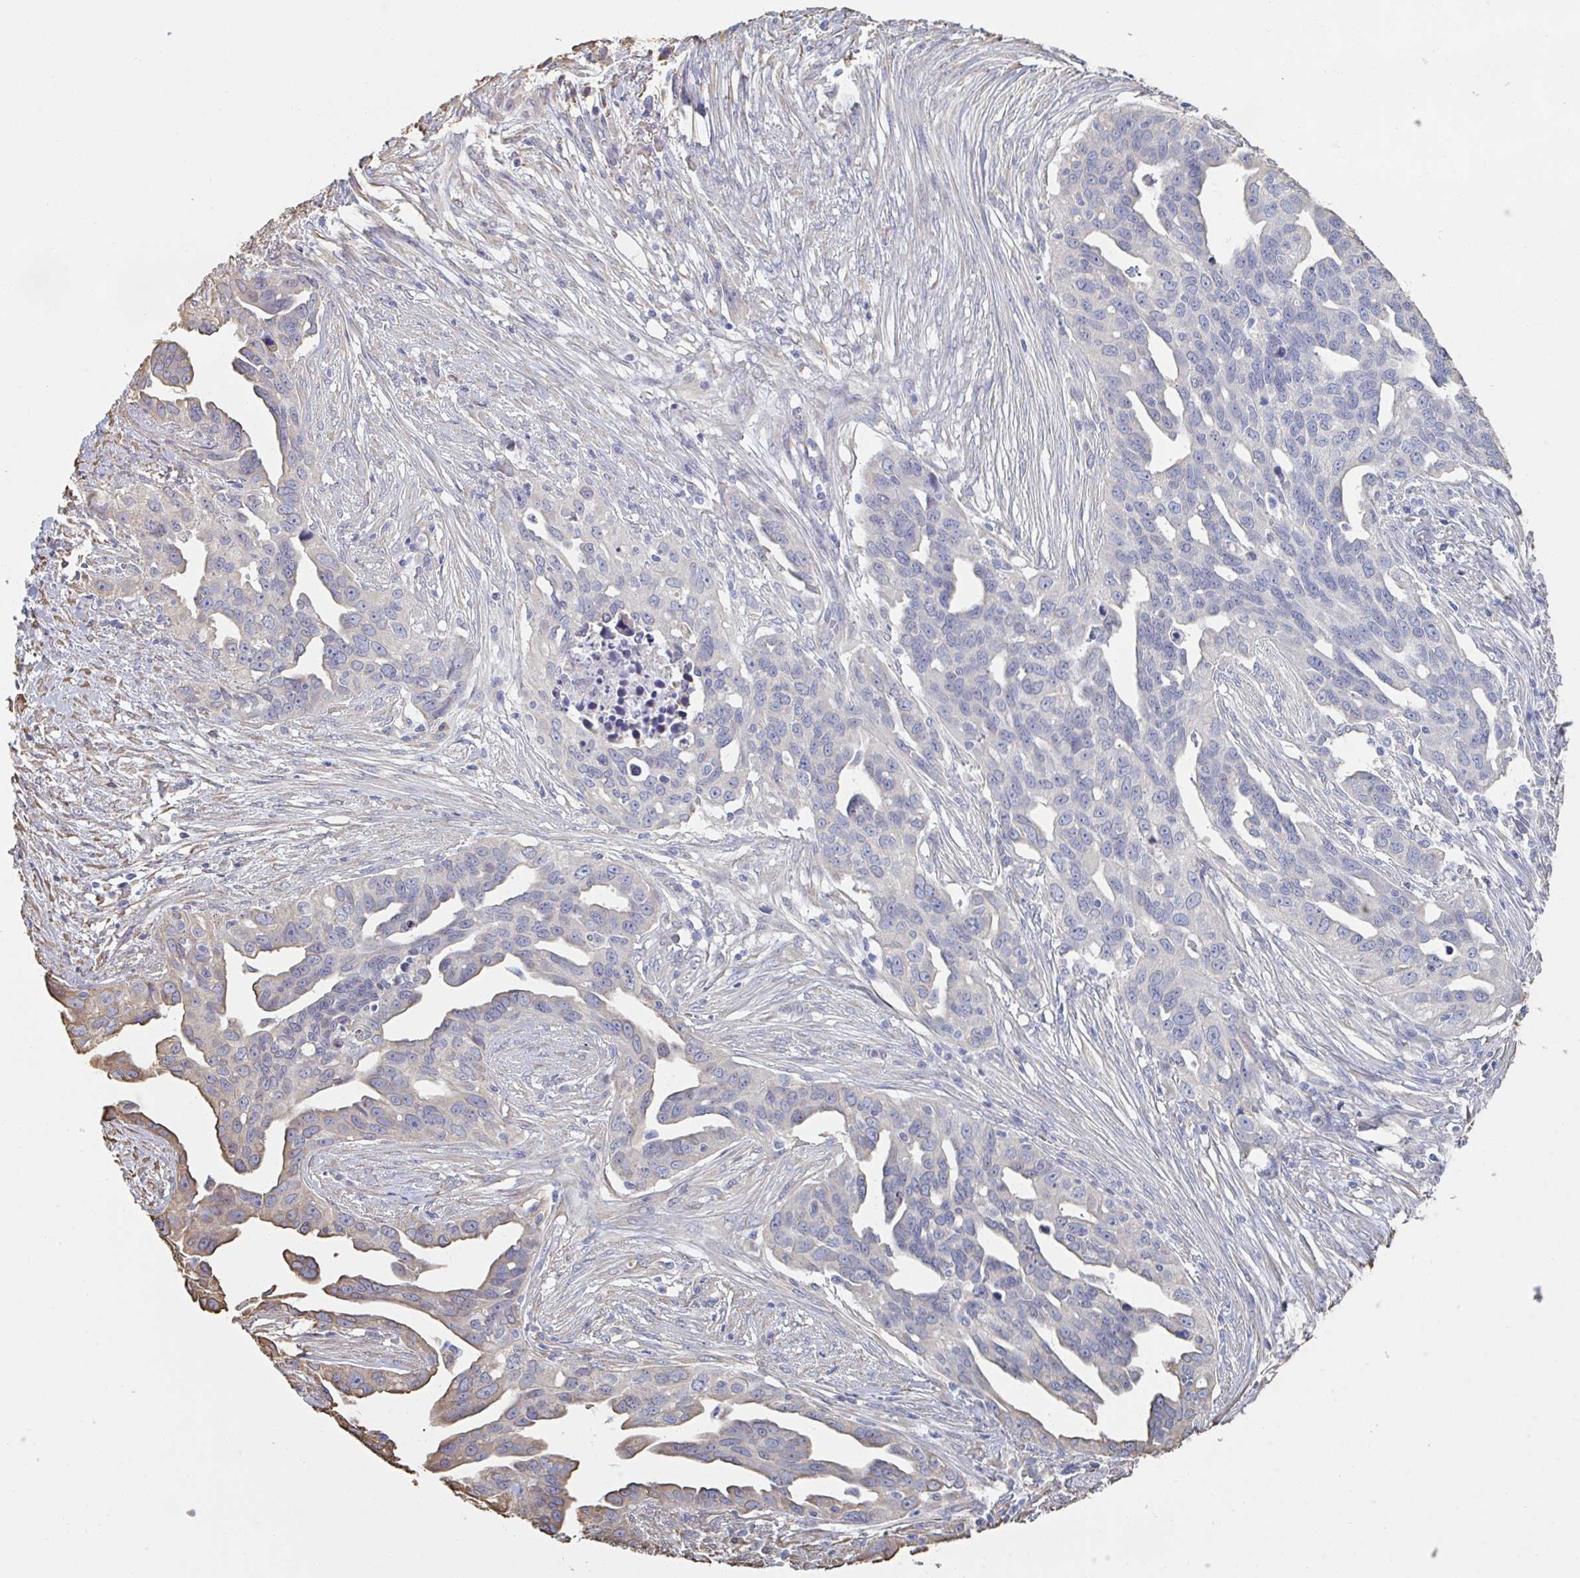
{"staining": {"intensity": "moderate", "quantity": "<25%", "location": "cytoplasmic/membranous"}, "tissue": "ovarian cancer", "cell_type": "Tumor cells", "image_type": "cancer", "snomed": [{"axis": "morphology", "description": "Carcinoma, endometroid"}, {"axis": "morphology", "description": "Cystadenocarcinoma, serous, NOS"}, {"axis": "topography", "description": "Ovary"}], "caption": "The photomicrograph shows a brown stain indicating the presence of a protein in the cytoplasmic/membranous of tumor cells in ovarian serous cystadenocarcinoma.", "gene": "RAB5IF", "patient": {"sex": "female", "age": 45}}